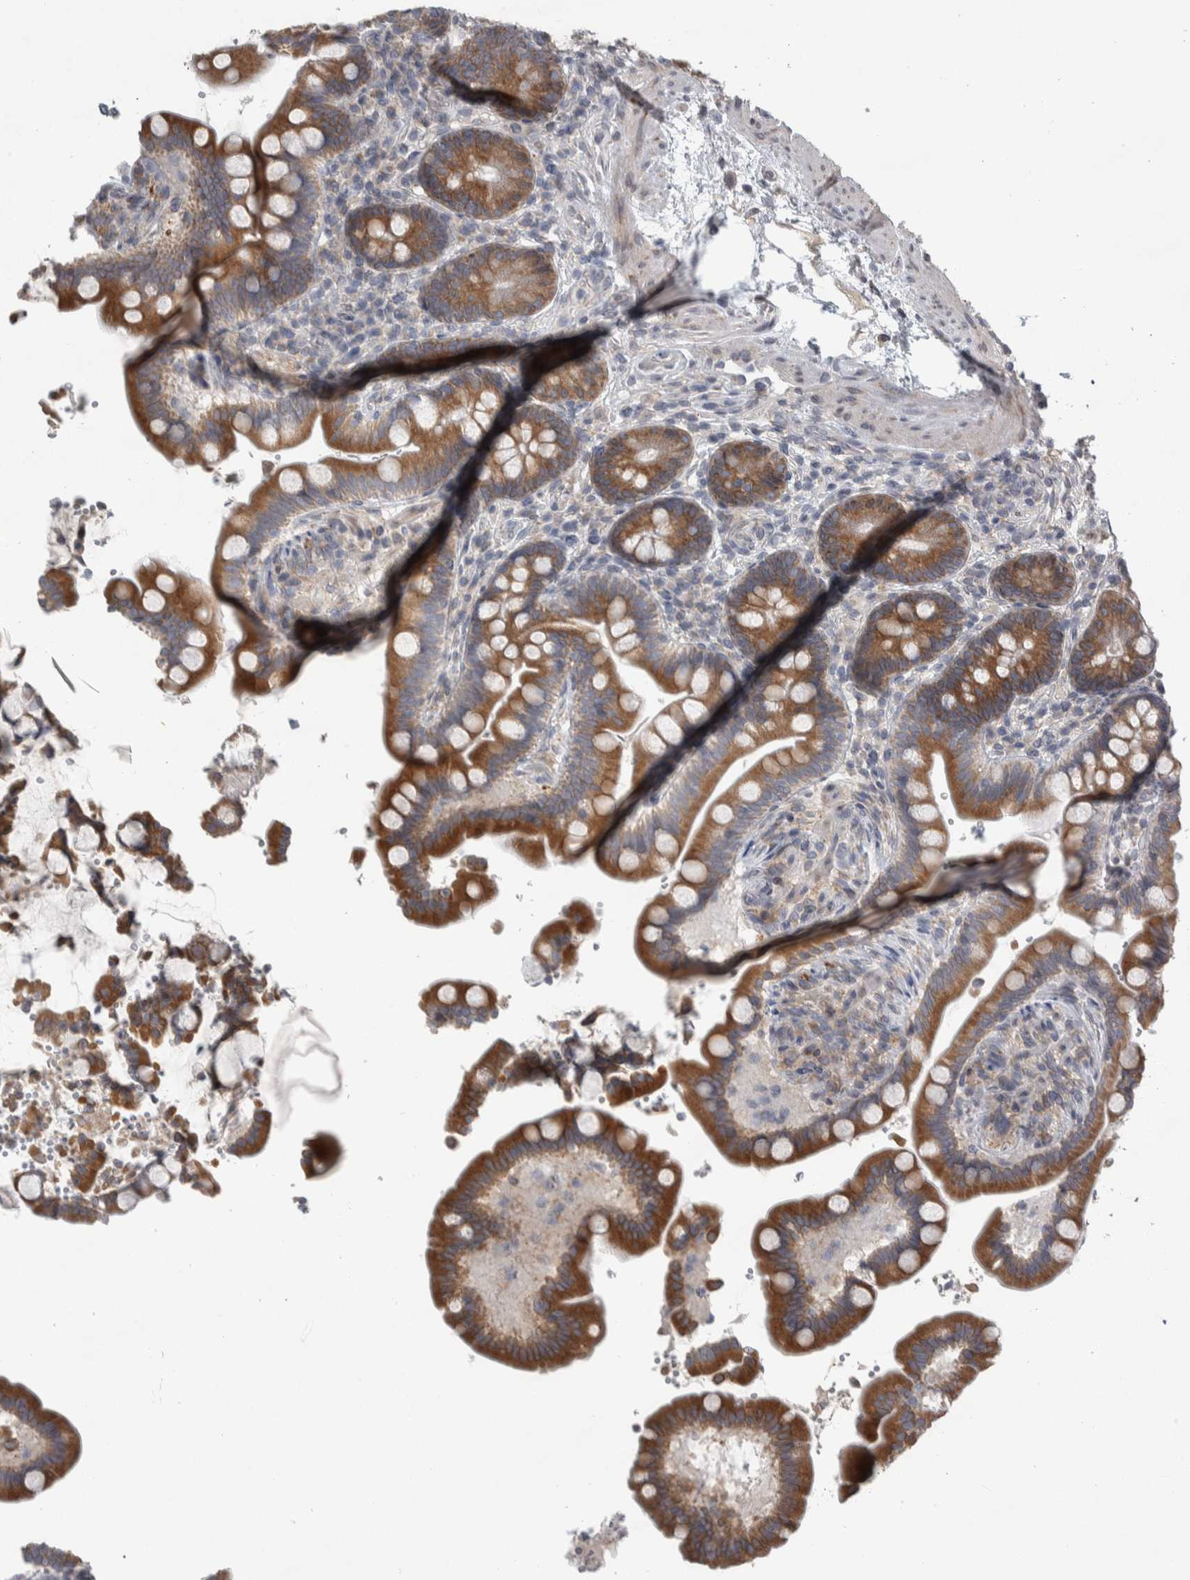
{"staining": {"intensity": "negative", "quantity": "none", "location": "none"}, "tissue": "colon", "cell_type": "Endothelial cells", "image_type": "normal", "snomed": [{"axis": "morphology", "description": "Normal tissue, NOS"}, {"axis": "topography", "description": "Smooth muscle"}, {"axis": "topography", "description": "Colon"}], "caption": "High power microscopy image of an IHC histopathology image of unremarkable colon, revealing no significant expression in endothelial cells.", "gene": "SIGMAR1", "patient": {"sex": "male", "age": 73}}